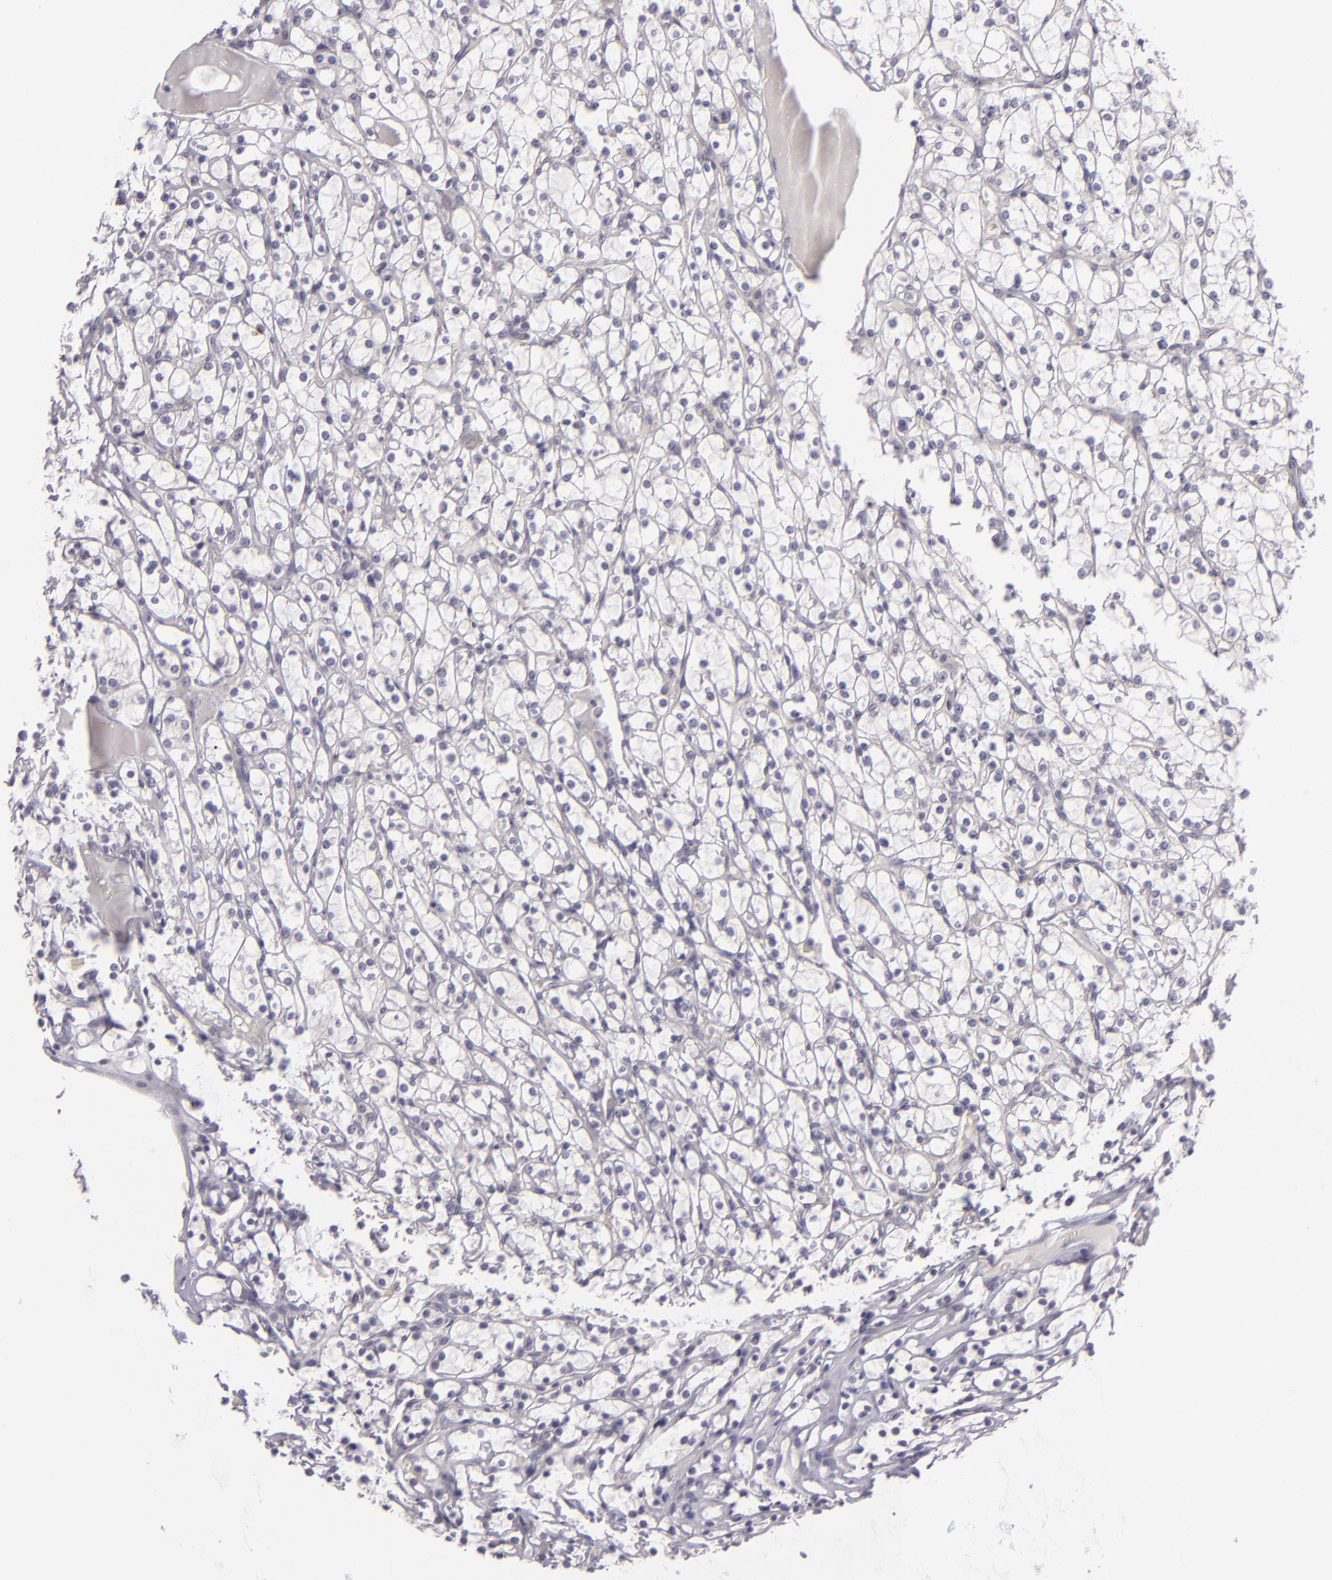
{"staining": {"intensity": "negative", "quantity": "none", "location": "none"}, "tissue": "renal cancer", "cell_type": "Tumor cells", "image_type": "cancer", "snomed": [{"axis": "morphology", "description": "Adenocarcinoma, NOS"}, {"axis": "topography", "description": "Kidney"}], "caption": "Tumor cells are negative for protein expression in human adenocarcinoma (renal).", "gene": "EGFL6", "patient": {"sex": "female", "age": 73}}